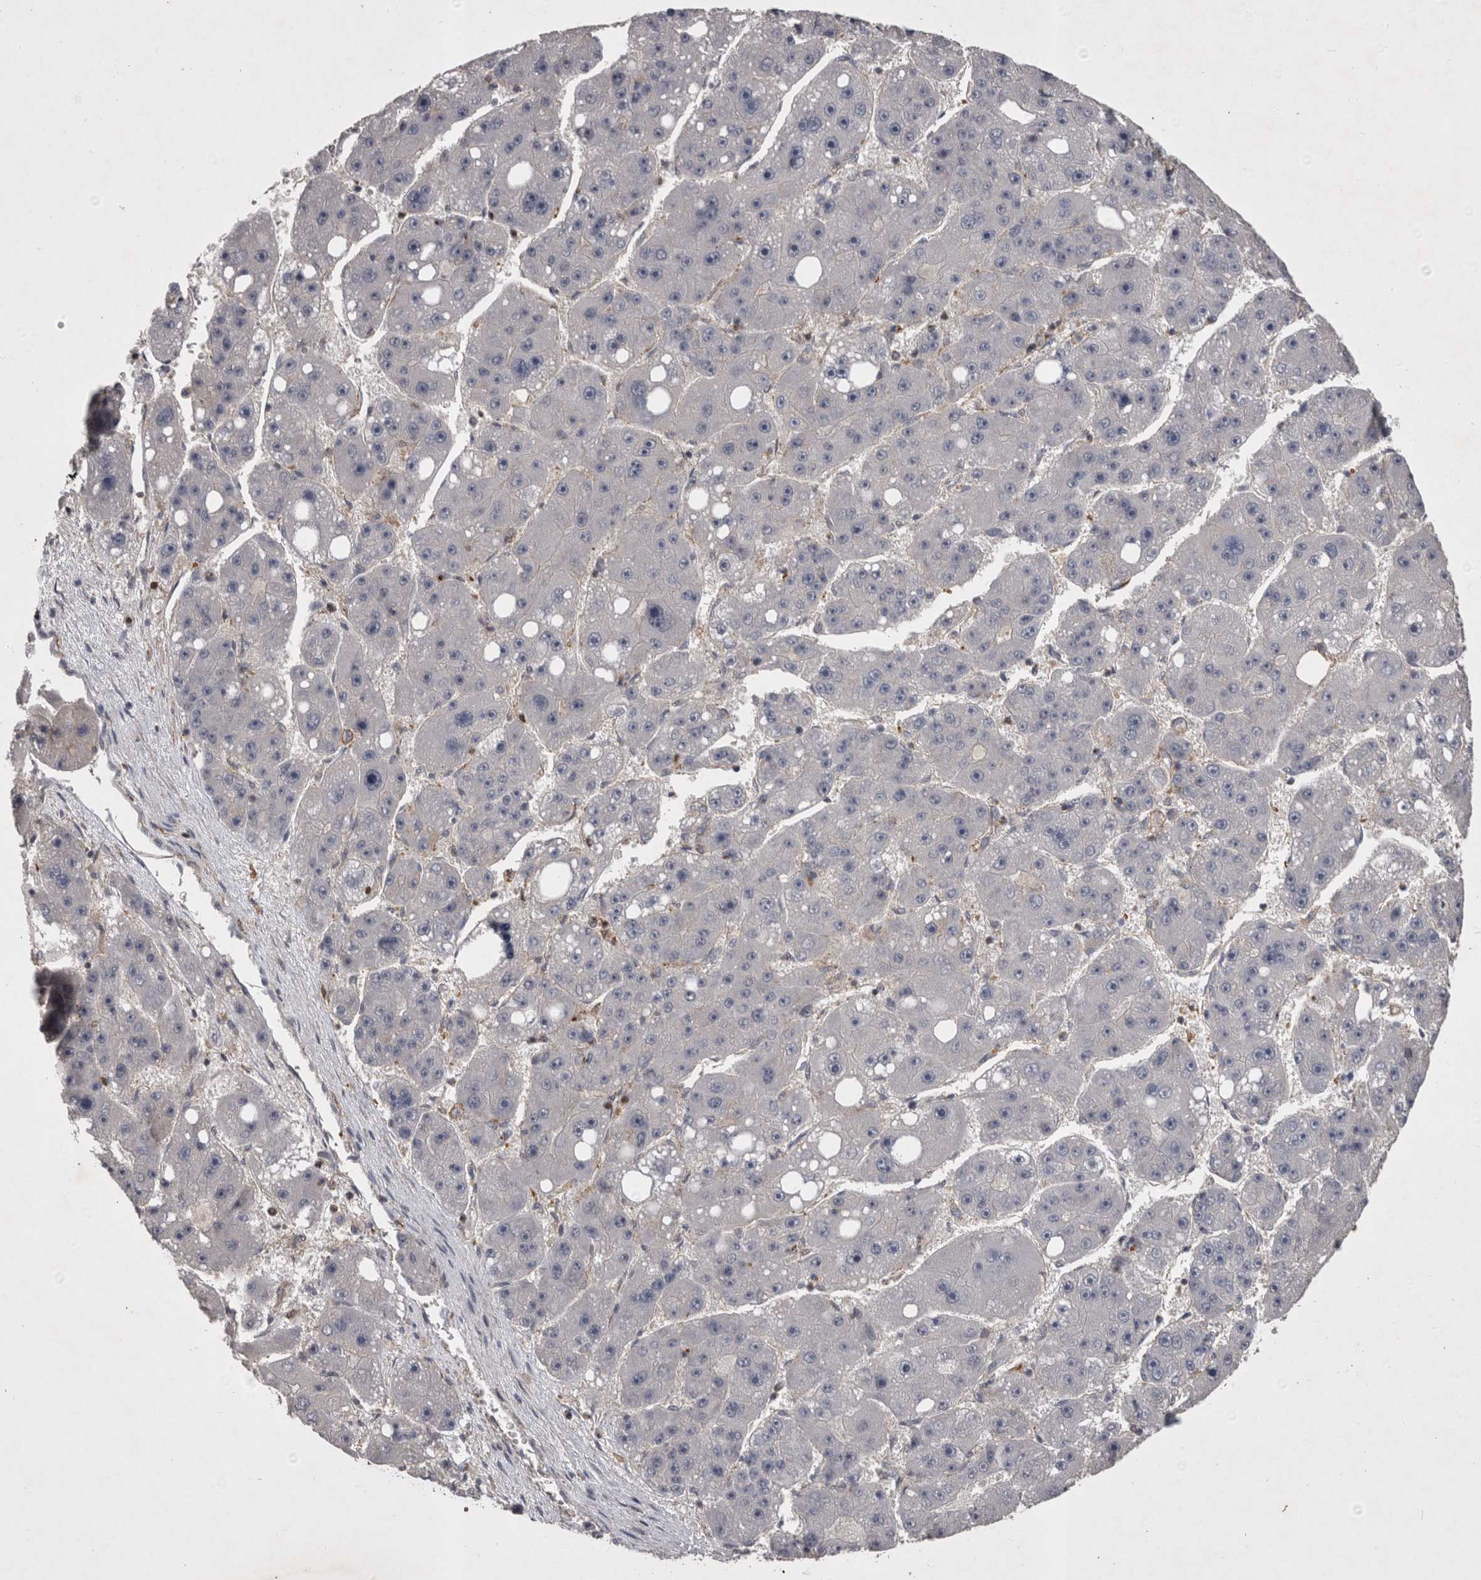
{"staining": {"intensity": "negative", "quantity": "none", "location": "none"}, "tissue": "liver cancer", "cell_type": "Tumor cells", "image_type": "cancer", "snomed": [{"axis": "morphology", "description": "Carcinoma, Hepatocellular, NOS"}, {"axis": "topography", "description": "Liver"}], "caption": "Liver cancer was stained to show a protein in brown. There is no significant expression in tumor cells.", "gene": "SPATA48", "patient": {"sex": "female", "age": 61}}